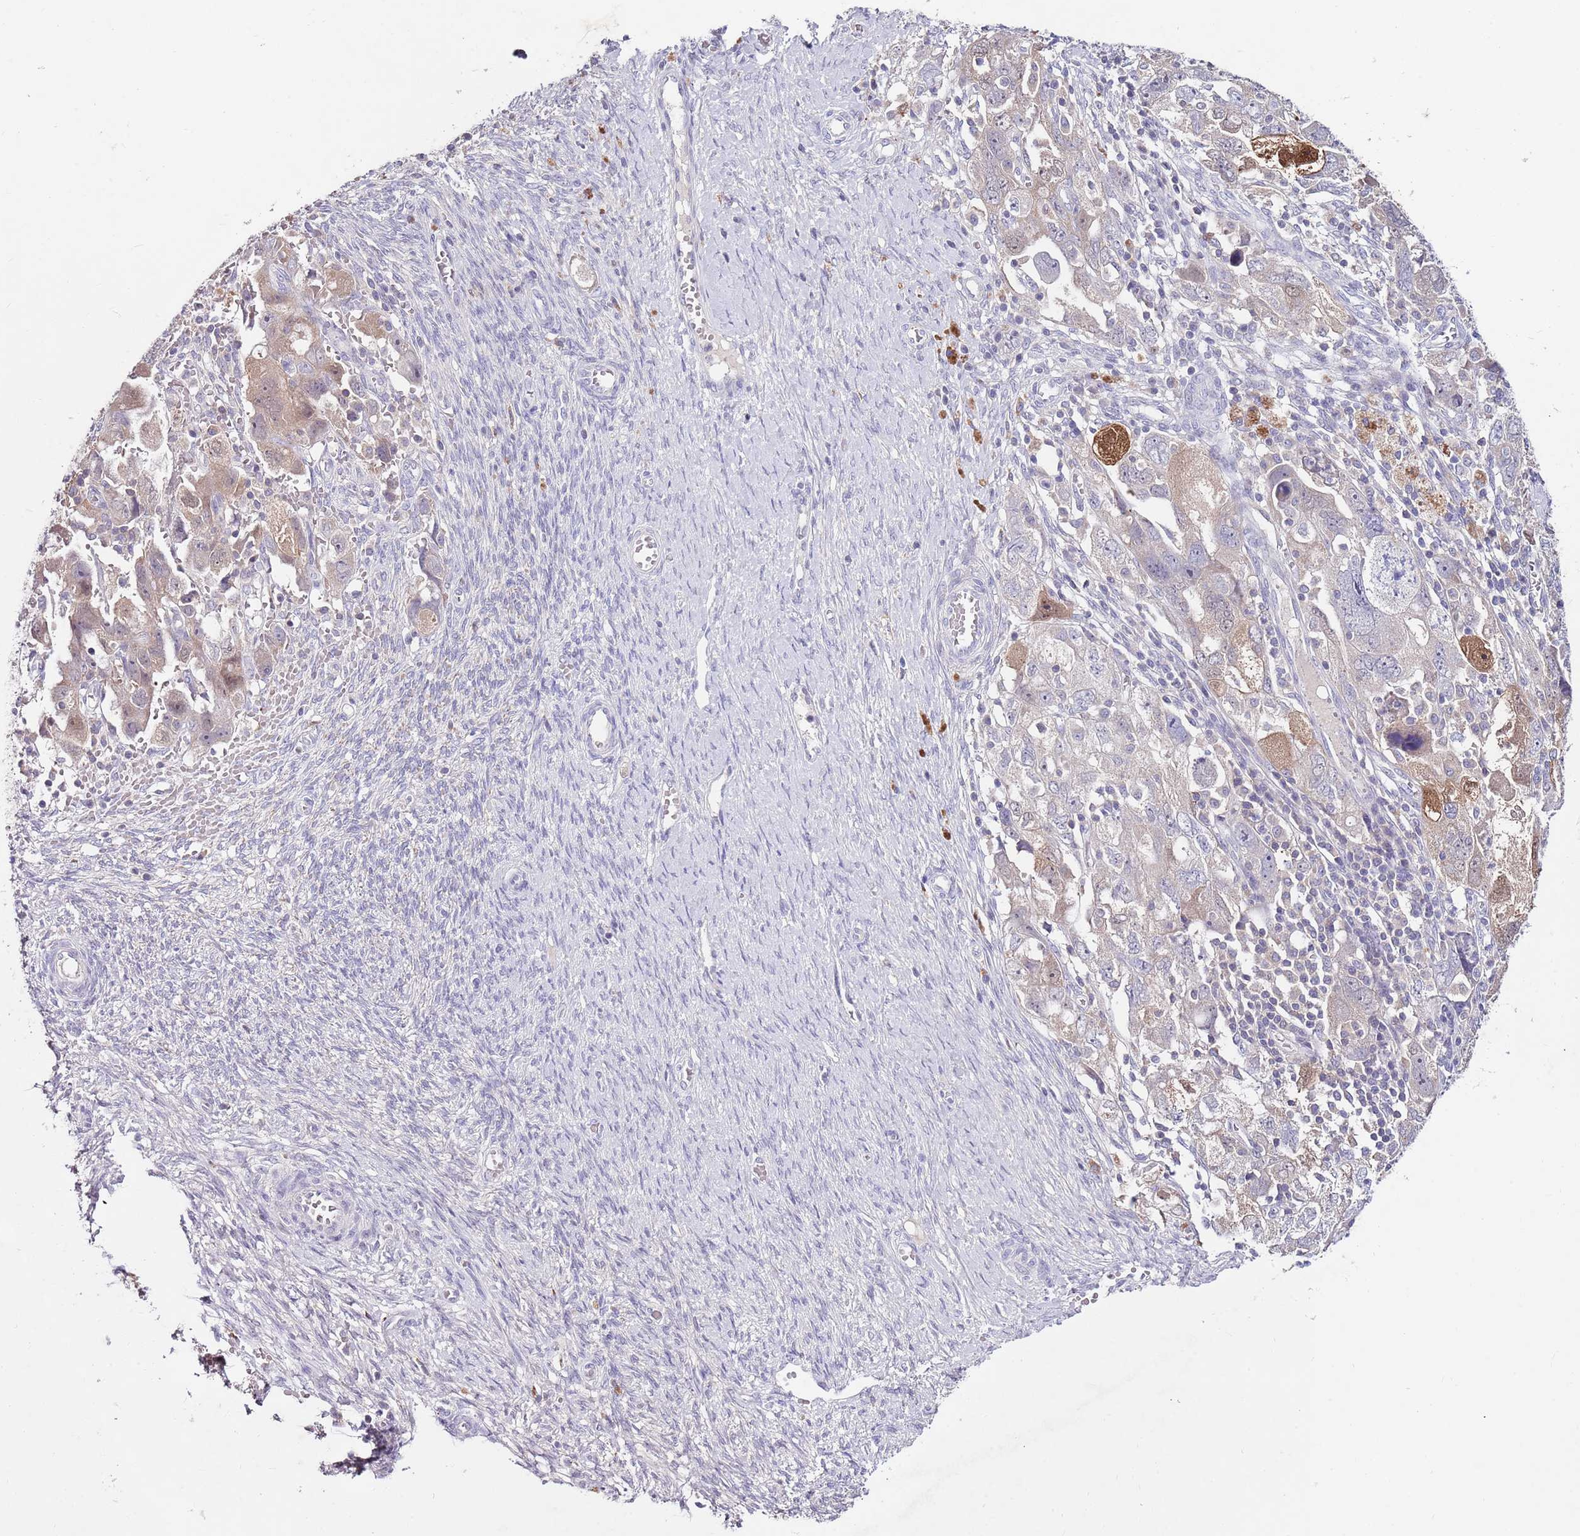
{"staining": {"intensity": "weak", "quantity": "<25%", "location": "cytoplasmic/membranous"}, "tissue": "ovarian cancer", "cell_type": "Tumor cells", "image_type": "cancer", "snomed": [{"axis": "morphology", "description": "Carcinoma, NOS"}, {"axis": "morphology", "description": "Cystadenocarcinoma, serous, NOS"}, {"axis": "topography", "description": "Ovary"}], "caption": "This is a micrograph of IHC staining of ovarian cancer, which shows no expression in tumor cells.", "gene": "NRDE2", "patient": {"sex": "female", "age": 69}}